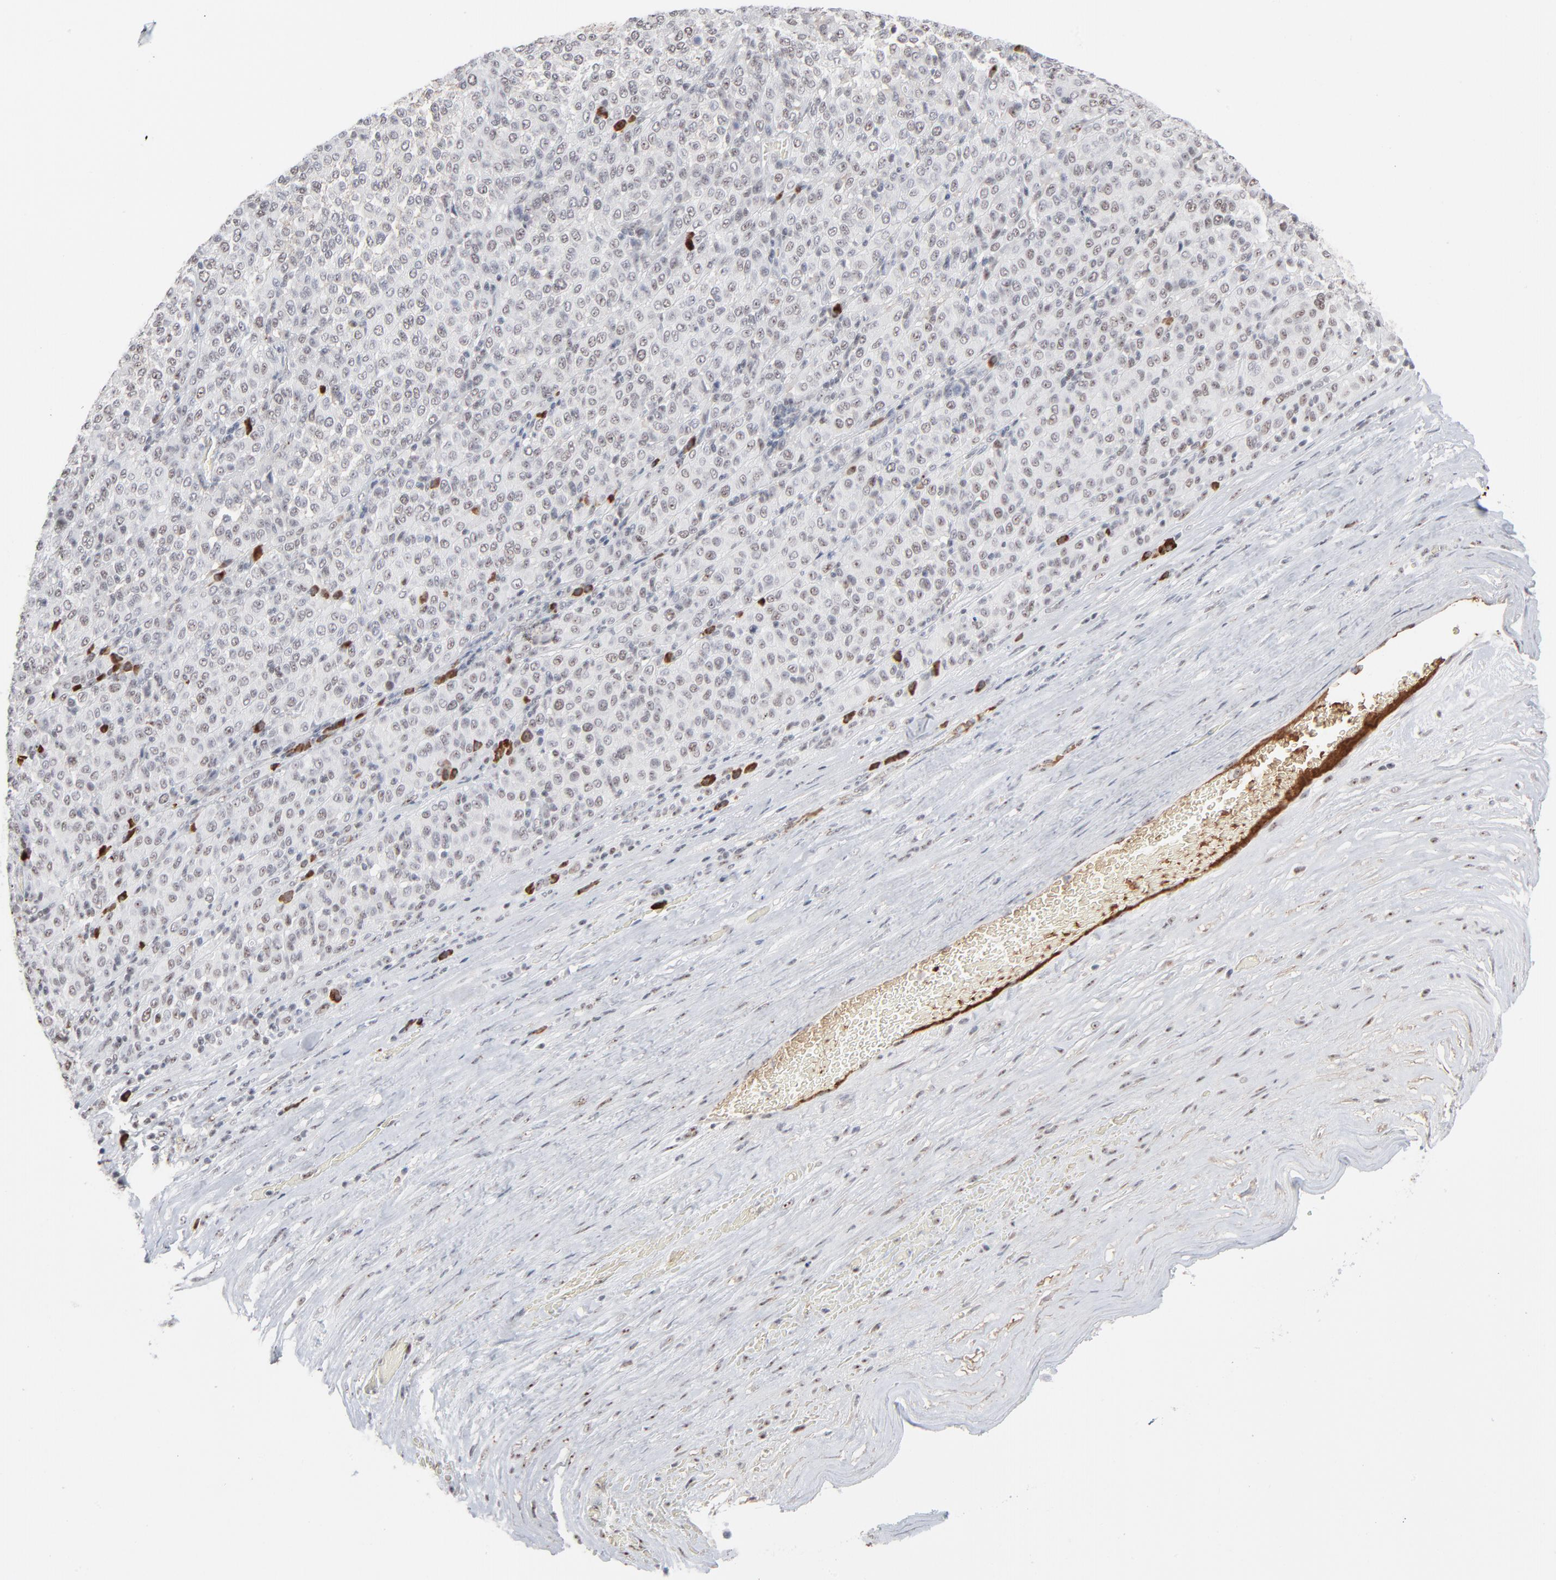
{"staining": {"intensity": "weak", "quantity": "<25%", "location": "nuclear"}, "tissue": "melanoma", "cell_type": "Tumor cells", "image_type": "cancer", "snomed": [{"axis": "morphology", "description": "Malignant melanoma, Metastatic site"}, {"axis": "topography", "description": "Pancreas"}], "caption": "Tumor cells show no significant expression in malignant melanoma (metastatic site).", "gene": "MPHOSPH6", "patient": {"sex": "female", "age": 30}}